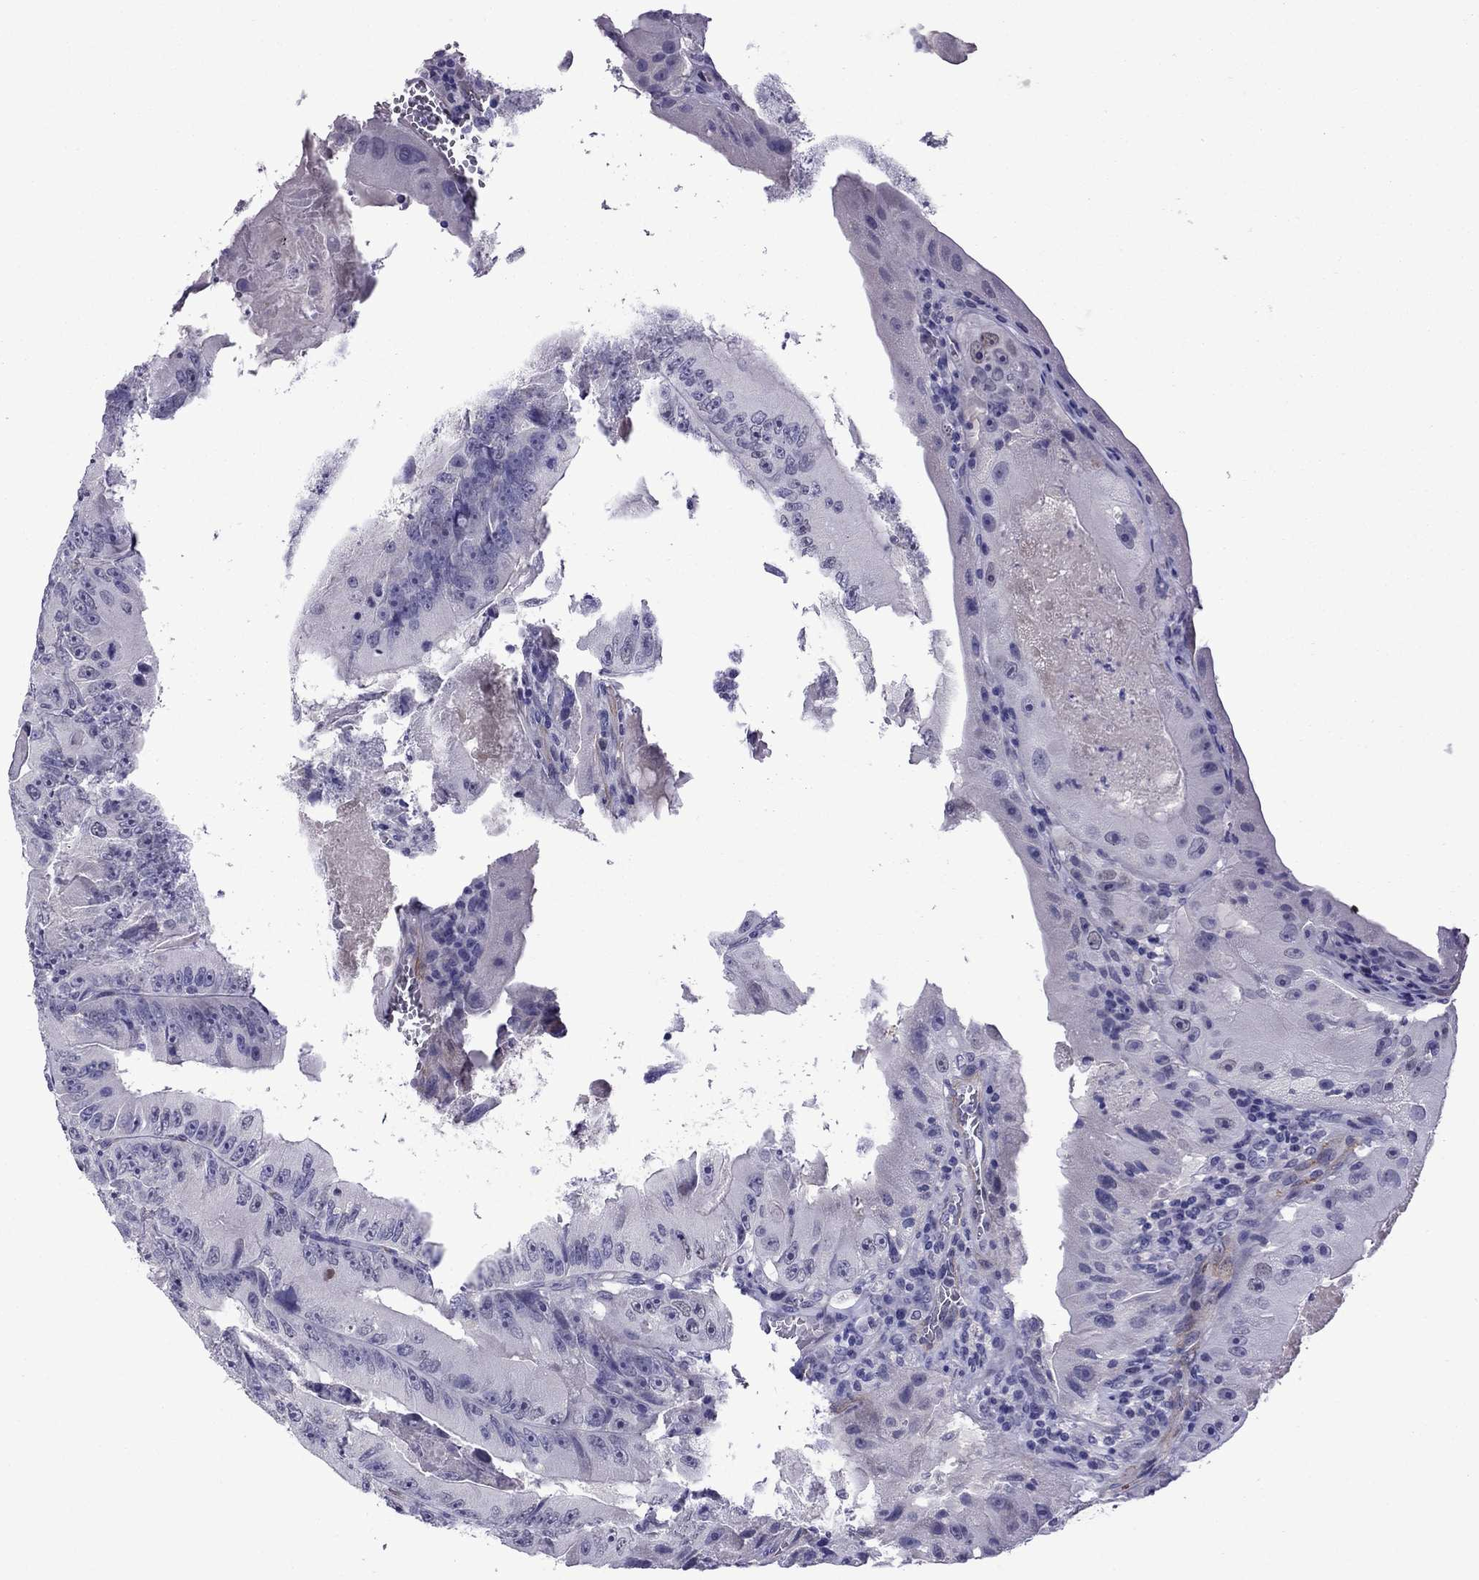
{"staining": {"intensity": "negative", "quantity": "none", "location": "none"}, "tissue": "colorectal cancer", "cell_type": "Tumor cells", "image_type": "cancer", "snomed": [{"axis": "morphology", "description": "Adenocarcinoma, NOS"}, {"axis": "topography", "description": "Colon"}], "caption": "This is an IHC photomicrograph of colorectal adenocarcinoma. There is no positivity in tumor cells.", "gene": "CHRNA5", "patient": {"sex": "female", "age": 86}}